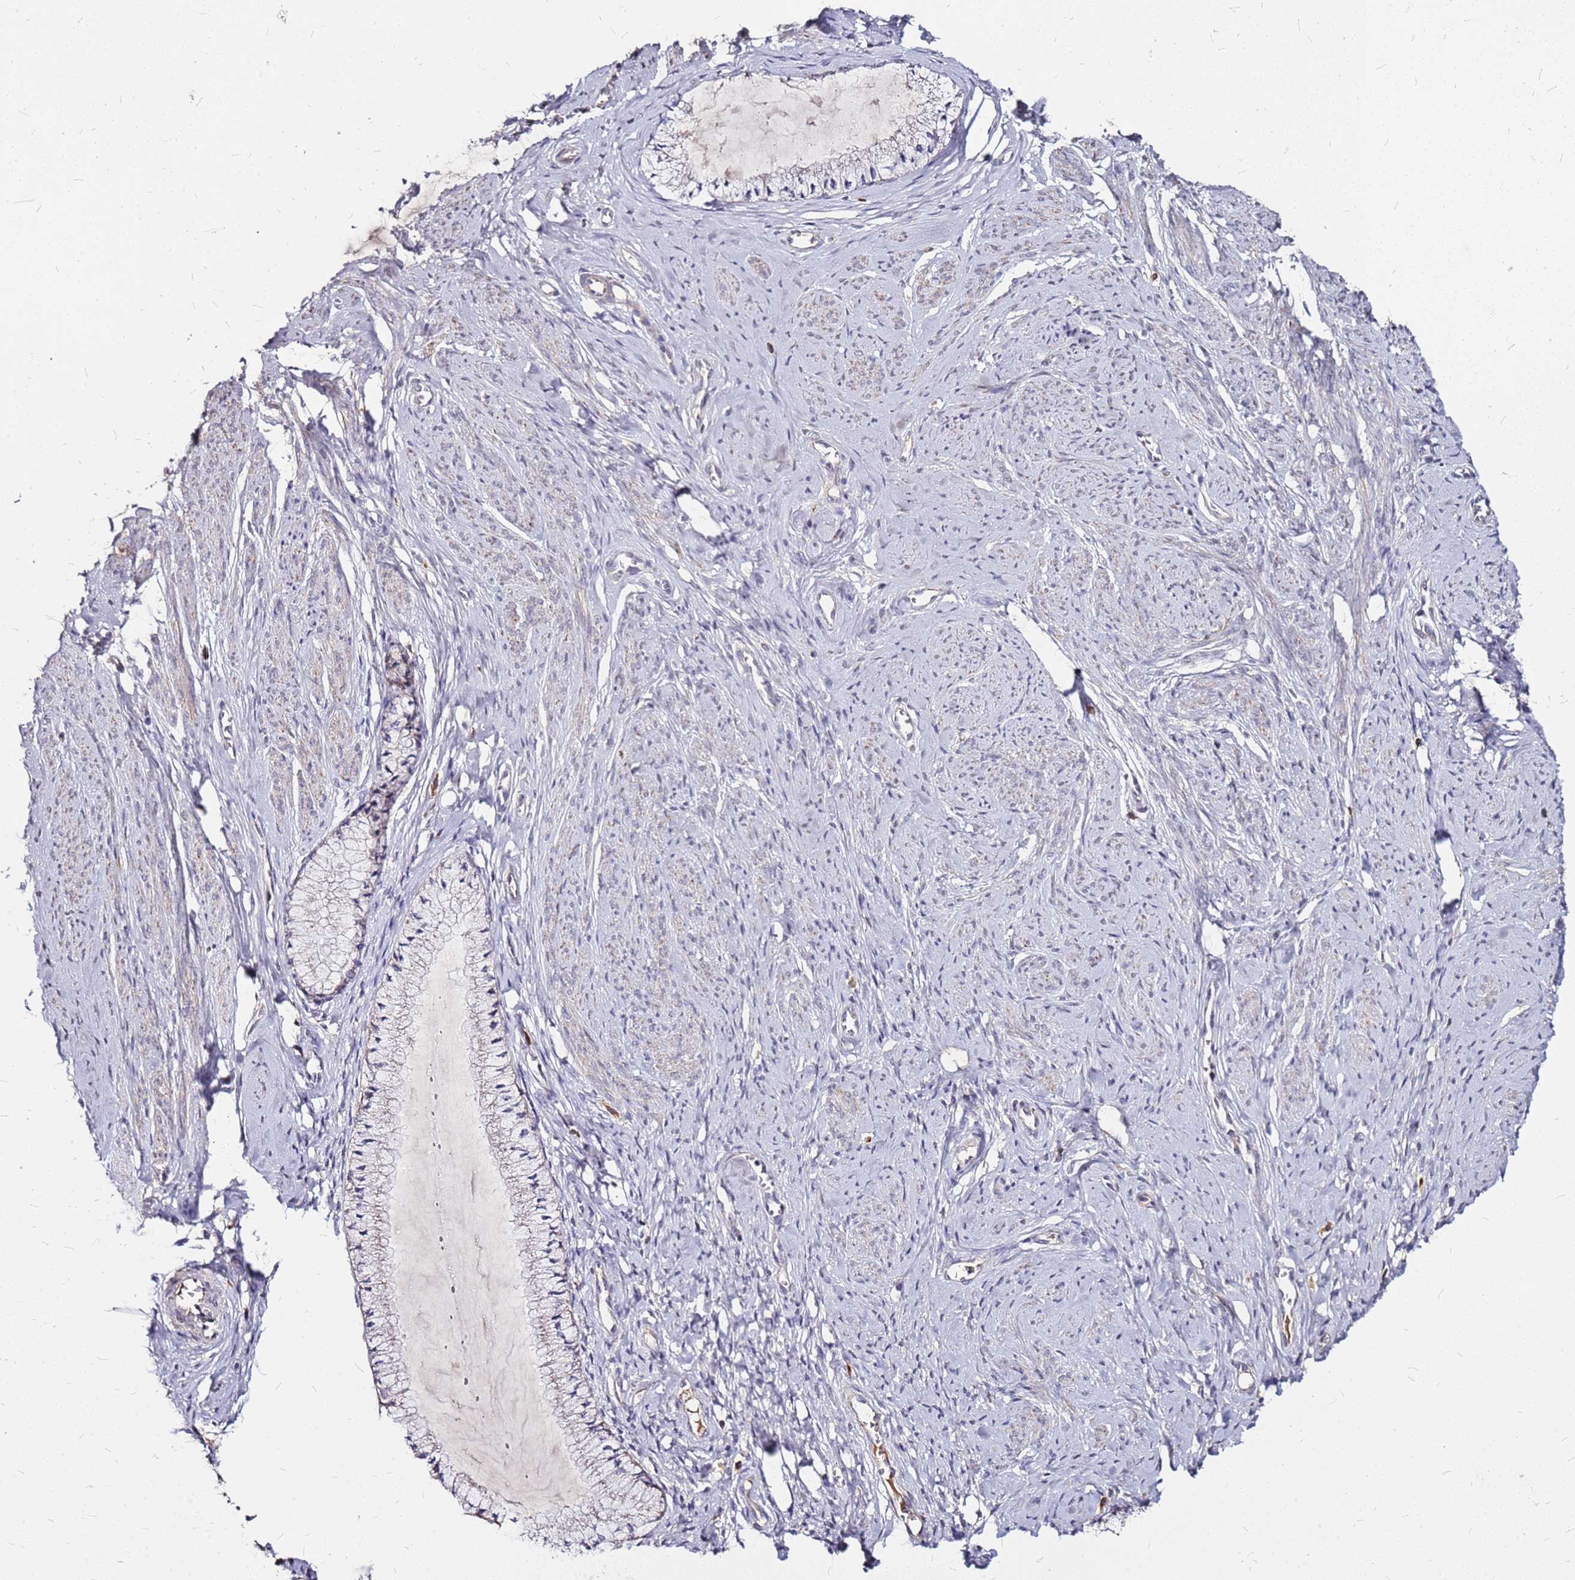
{"staining": {"intensity": "weak", "quantity": "25%-75%", "location": "cytoplasmic/membranous"}, "tissue": "cervix", "cell_type": "Glandular cells", "image_type": "normal", "snomed": [{"axis": "morphology", "description": "Normal tissue, NOS"}, {"axis": "topography", "description": "Cervix"}], "caption": "IHC image of unremarkable cervix: cervix stained using immunohistochemistry (IHC) reveals low levels of weak protein expression localized specifically in the cytoplasmic/membranous of glandular cells, appearing as a cytoplasmic/membranous brown color.", "gene": "DCDC2C", "patient": {"sex": "female", "age": 42}}